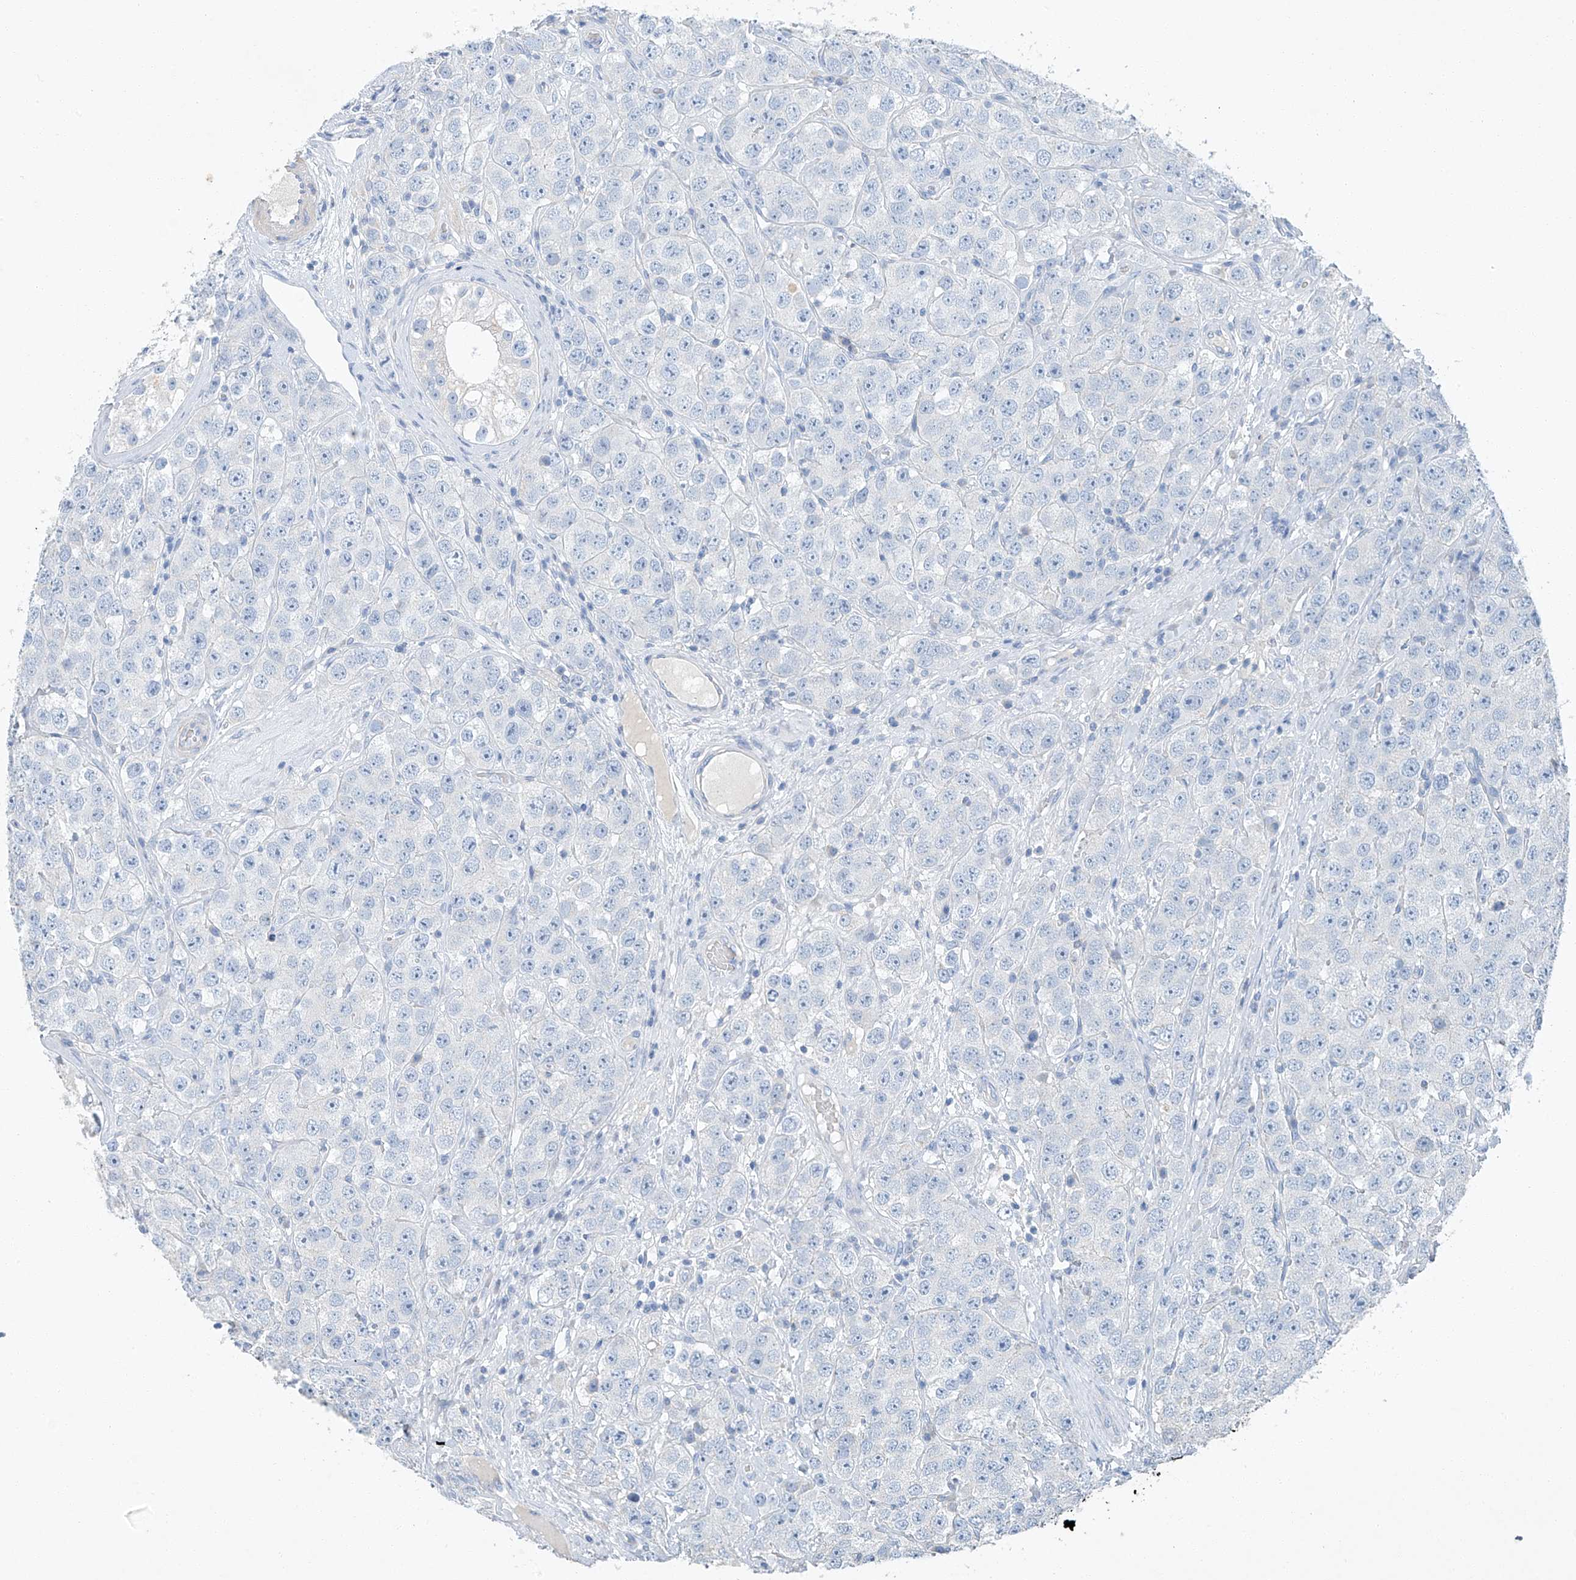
{"staining": {"intensity": "negative", "quantity": "none", "location": "none"}, "tissue": "testis cancer", "cell_type": "Tumor cells", "image_type": "cancer", "snomed": [{"axis": "morphology", "description": "Seminoma, NOS"}, {"axis": "topography", "description": "Testis"}], "caption": "Tumor cells are negative for brown protein staining in testis seminoma.", "gene": "C1orf87", "patient": {"sex": "male", "age": 28}}